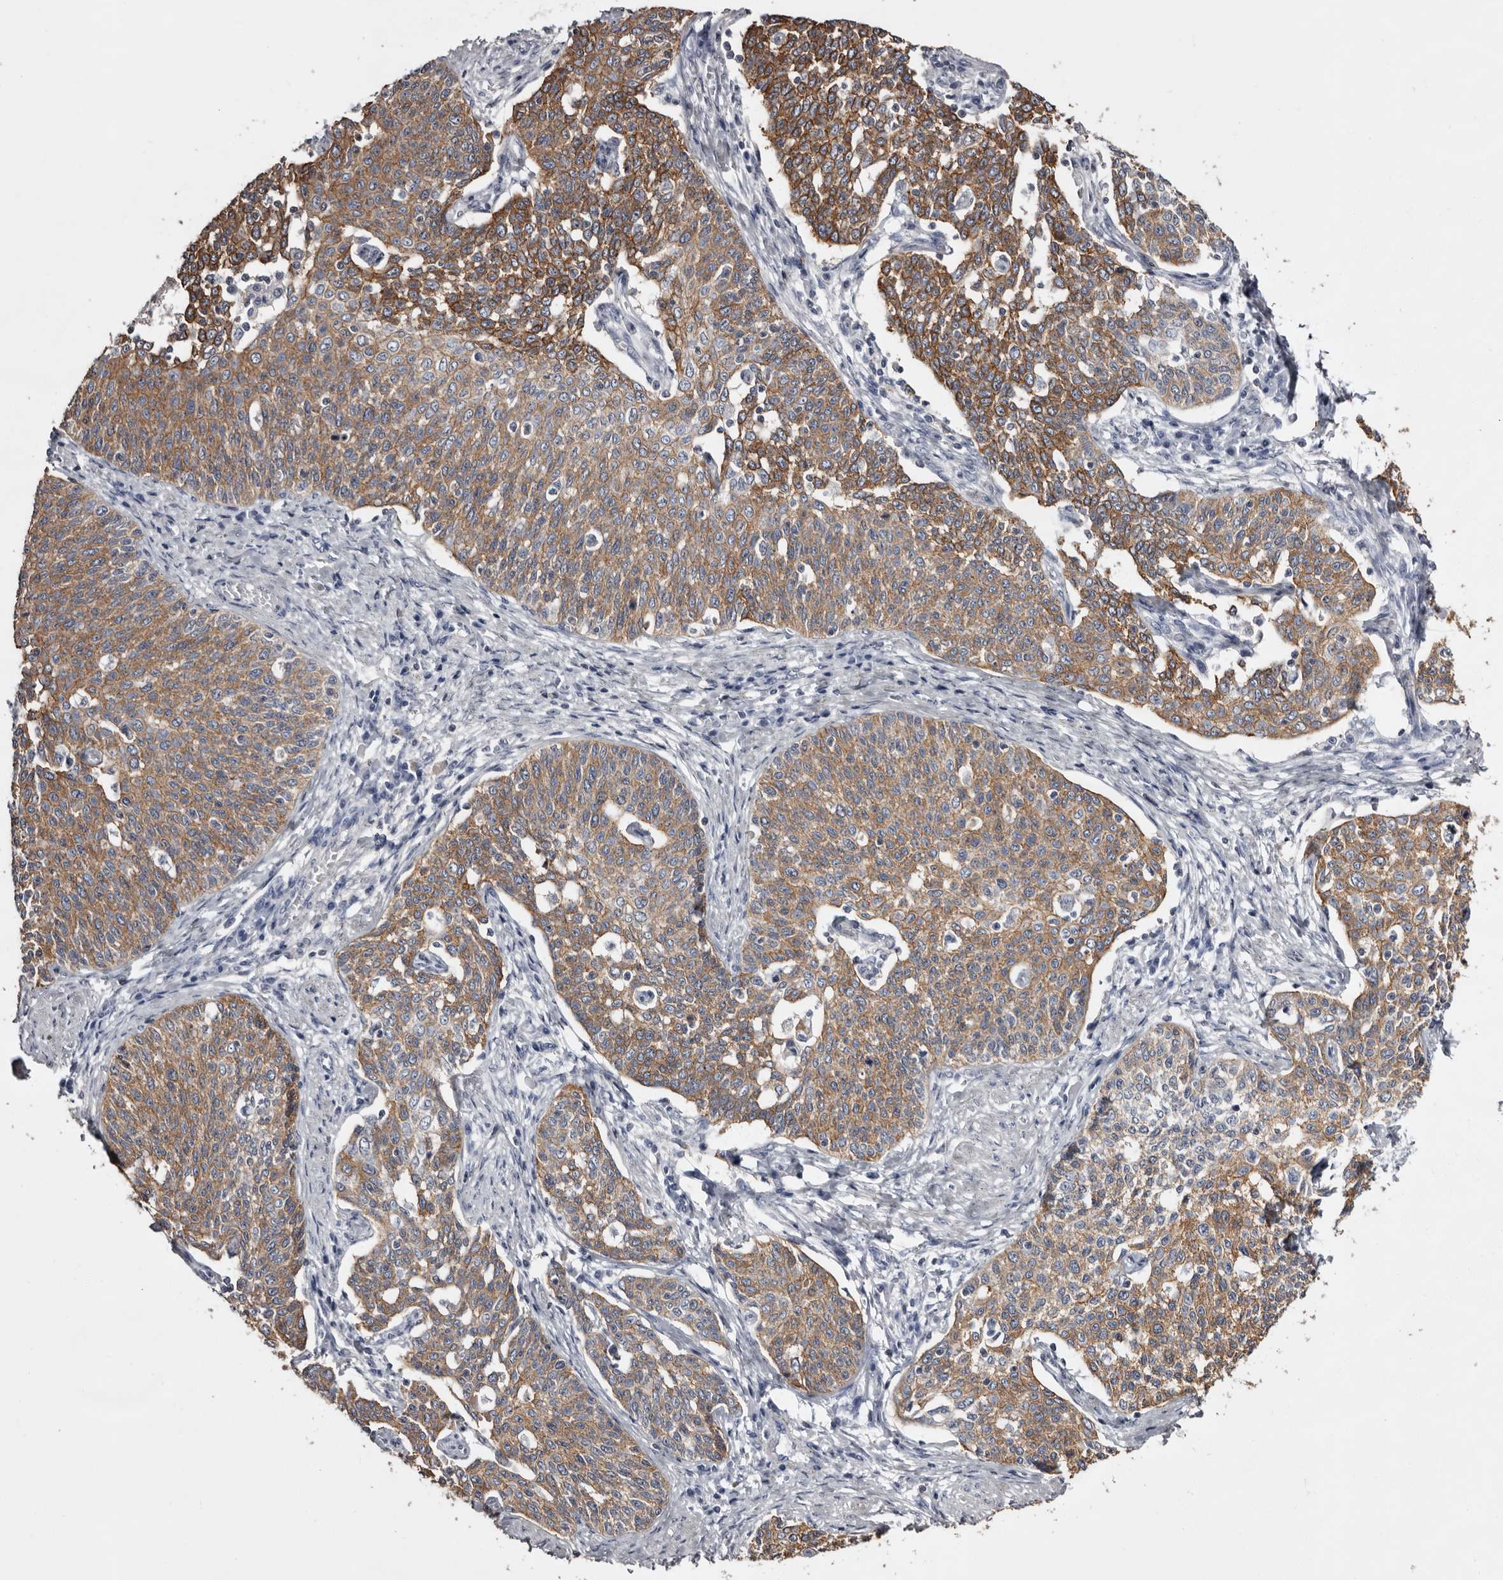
{"staining": {"intensity": "moderate", "quantity": ">75%", "location": "cytoplasmic/membranous"}, "tissue": "cervical cancer", "cell_type": "Tumor cells", "image_type": "cancer", "snomed": [{"axis": "morphology", "description": "Squamous cell carcinoma, NOS"}, {"axis": "topography", "description": "Cervix"}], "caption": "Squamous cell carcinoma (cervical) tissue reveals moderate cytoplasmic/membranous expression in about >75% of tumor cells, visualized by immunohistochemistry. (brown staining indicates protein expression, while blue staining denotes nuclei).", "gene": "LAD1", "patient": {"sex": "female", "age": 34}}